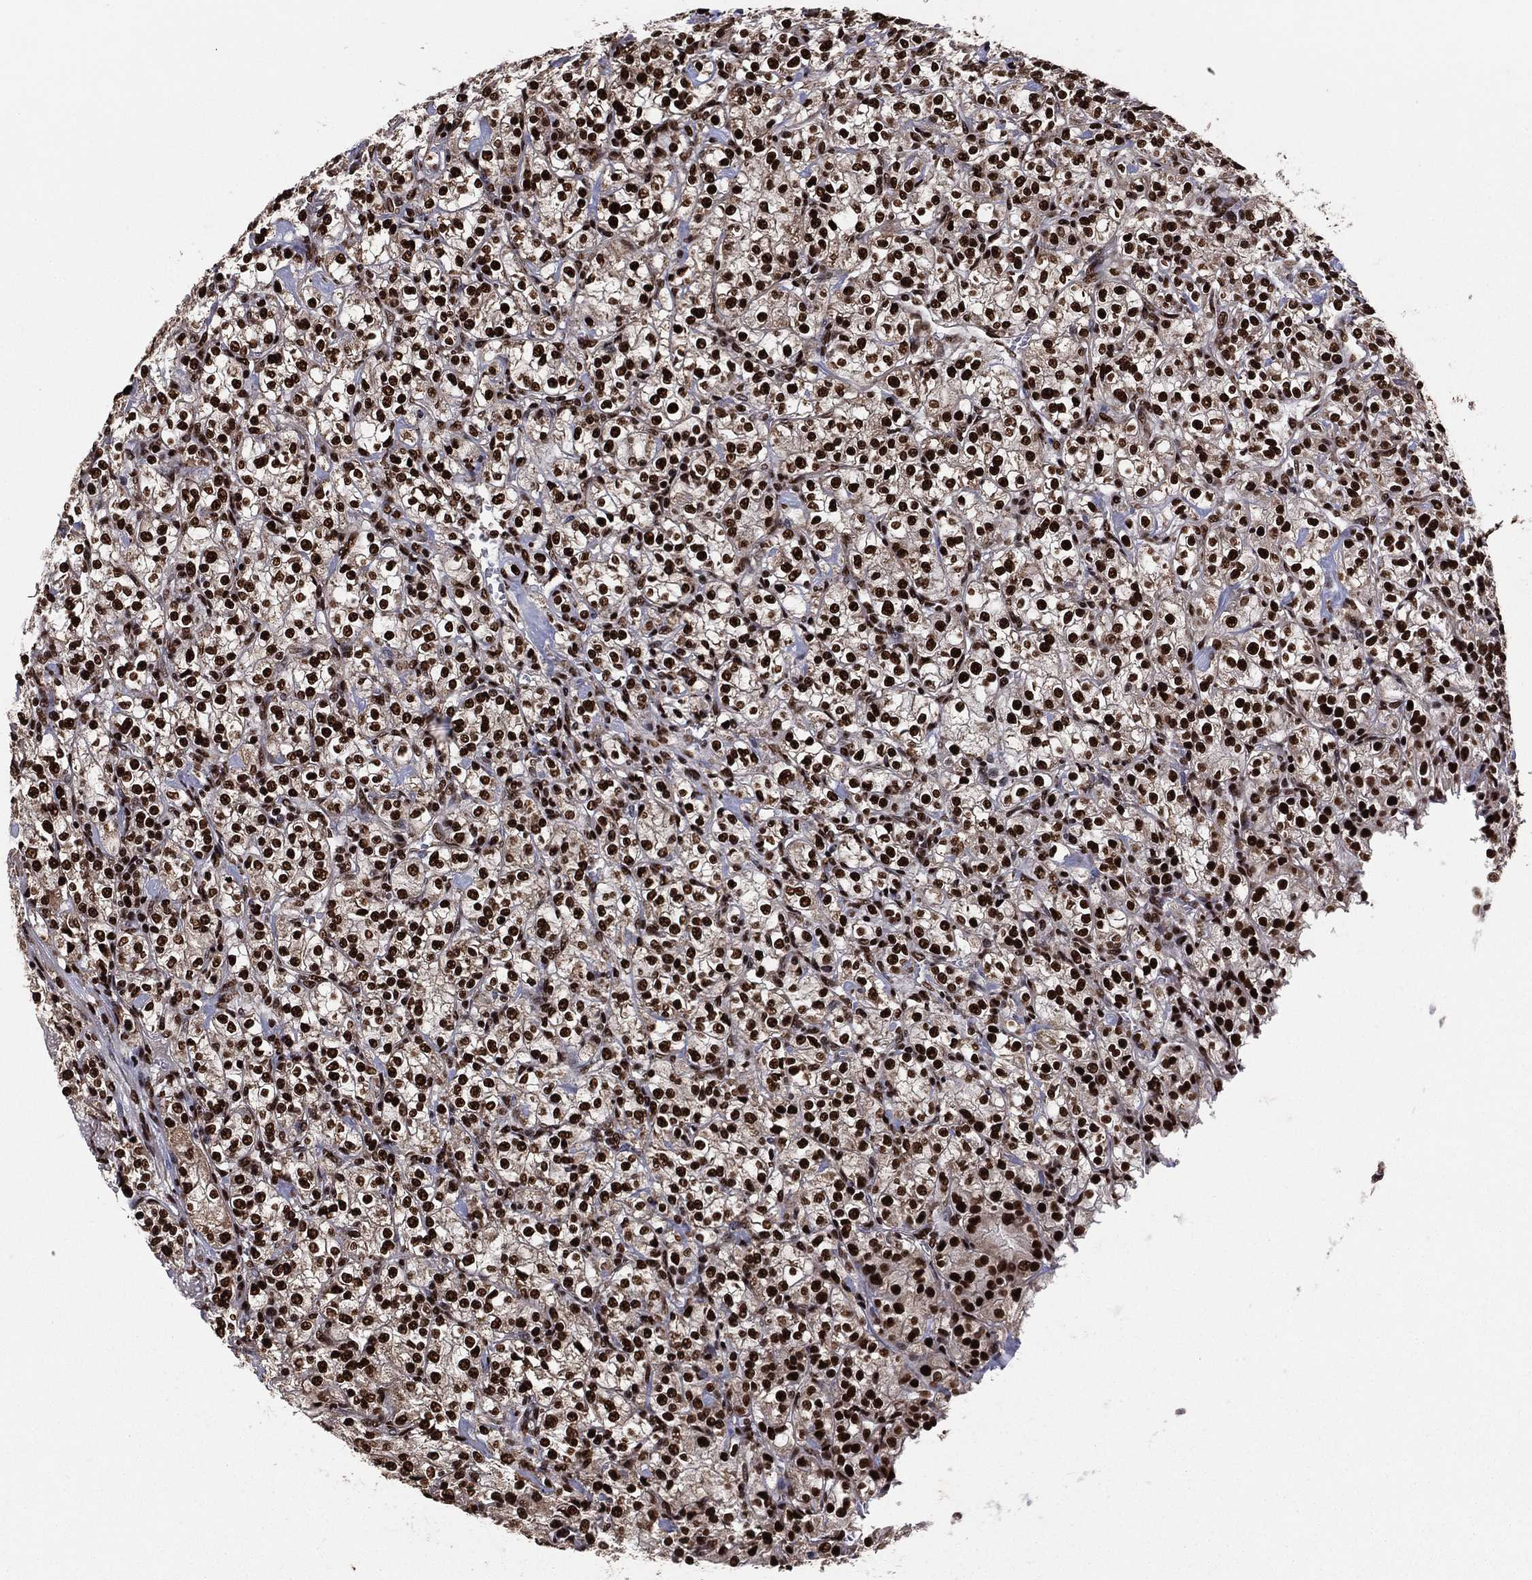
{"staining": {"intensity": "strong", "quantity": ">75%", "location": "nuclear"}, "tissue": "renal cancer", "cell_type": "Tumor cells", "image_type": "cancer", "snomed": [{"axis": "morphology", "description": "Adenocarcinoma, NOS"}, {"axis": "topography", "description": "Kidney"}], "caption": "Adenocarcinoma (renal) was stained to show a protein in brown. There is high levels of strong nuclear staining in approximately >75% of tumor cells.", "gene": "TP53BP1", "patient": {"sex": "male", "age": 77}}